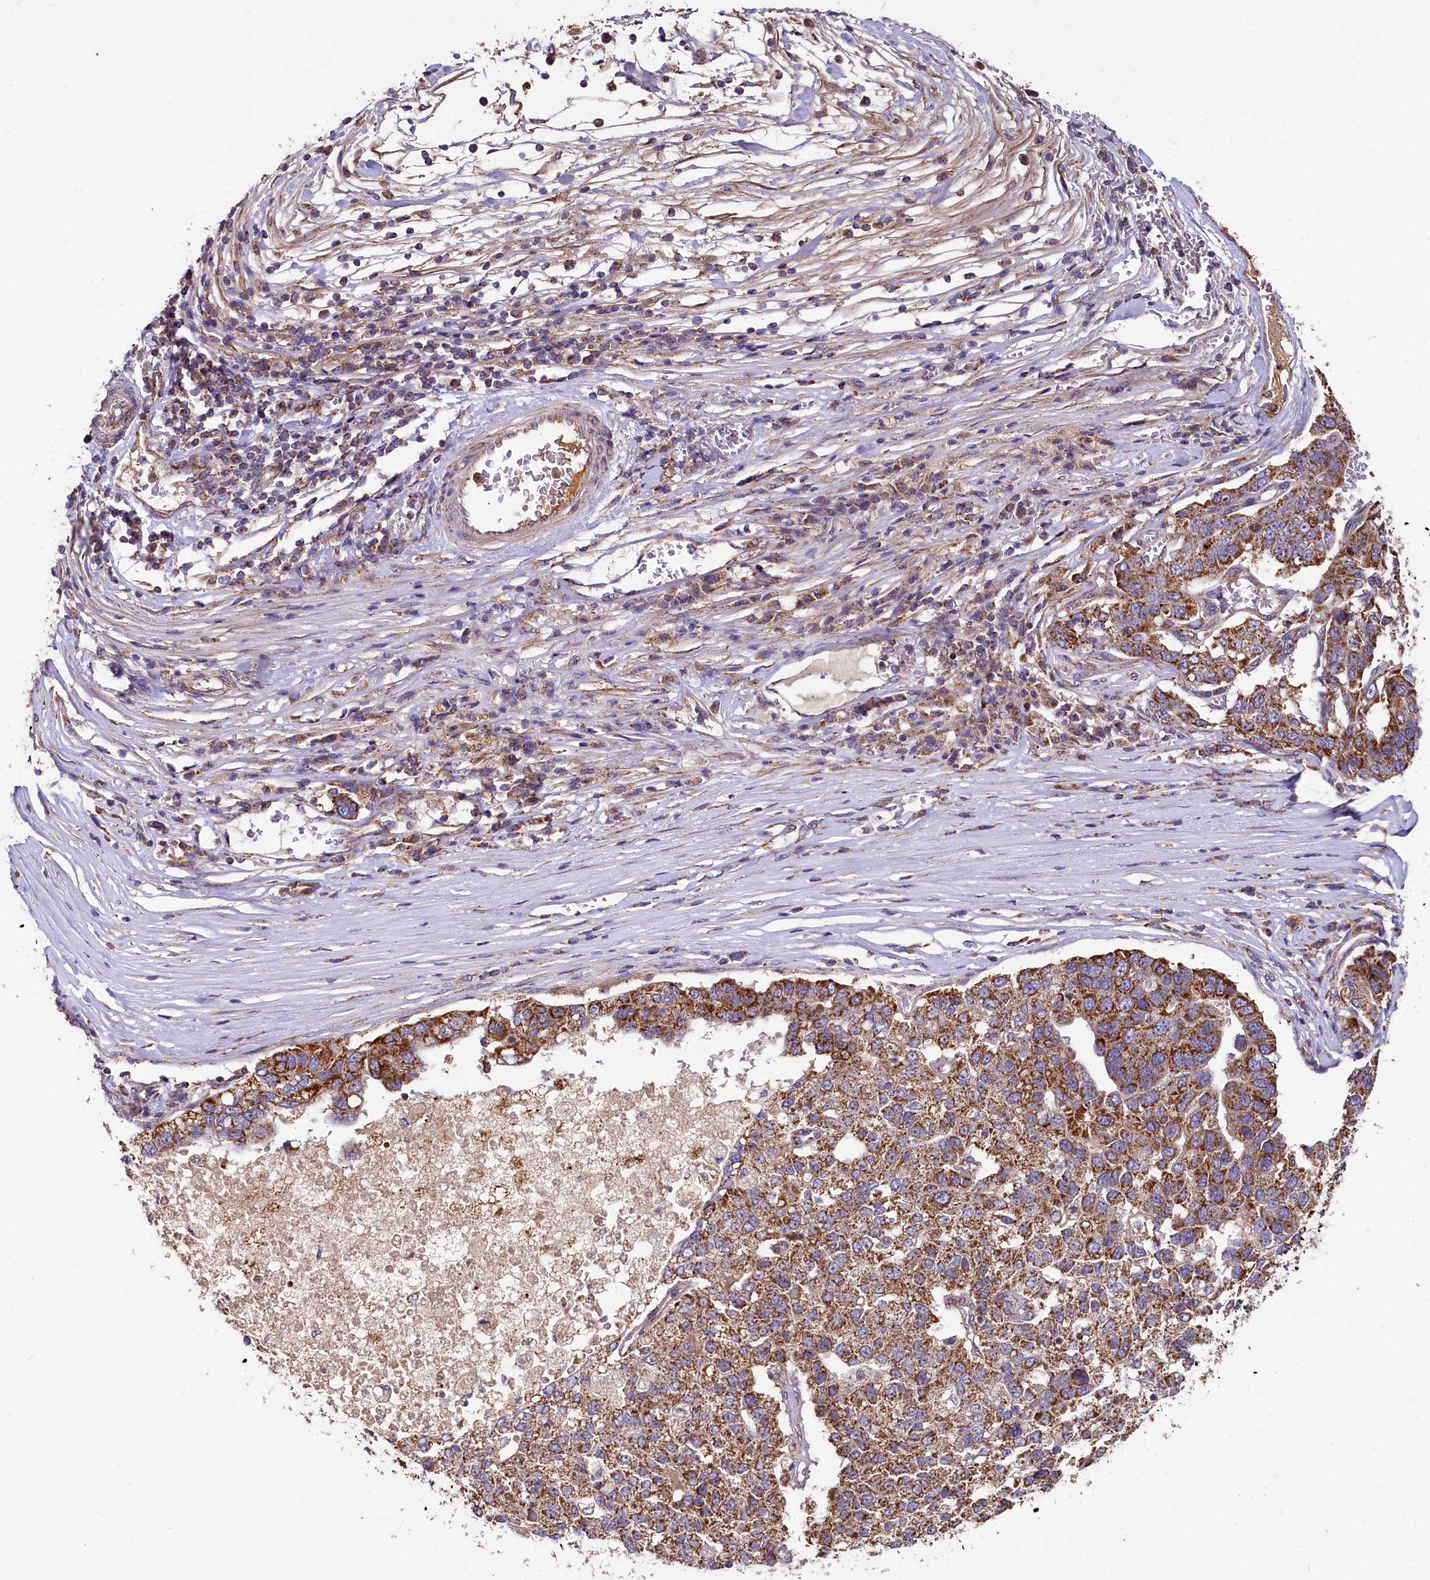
{"staining": {"intensity": "strong", "quantity": ">75%", "location": "cytoplasmic/membranous"}, "tissue": "pancreatic cancer", "cell_type": "Tumor cells", "image_type": "cancer", "snomed": [{"axis": "morphology", "description": "Adenocarcinoma, NOS"}, {"axis": "topography", "description": "Pancreas"}], "caption": "Pancreatic cancer stained with DAB (3,3'-diaminobenzidine) immunohistochemistry reveals high levels of strong cytoplasmic/membranous positivity in about >75% of tumor cells.", "gene": "SPRYD3", "patient": {"sex": "female", "age": 61}}